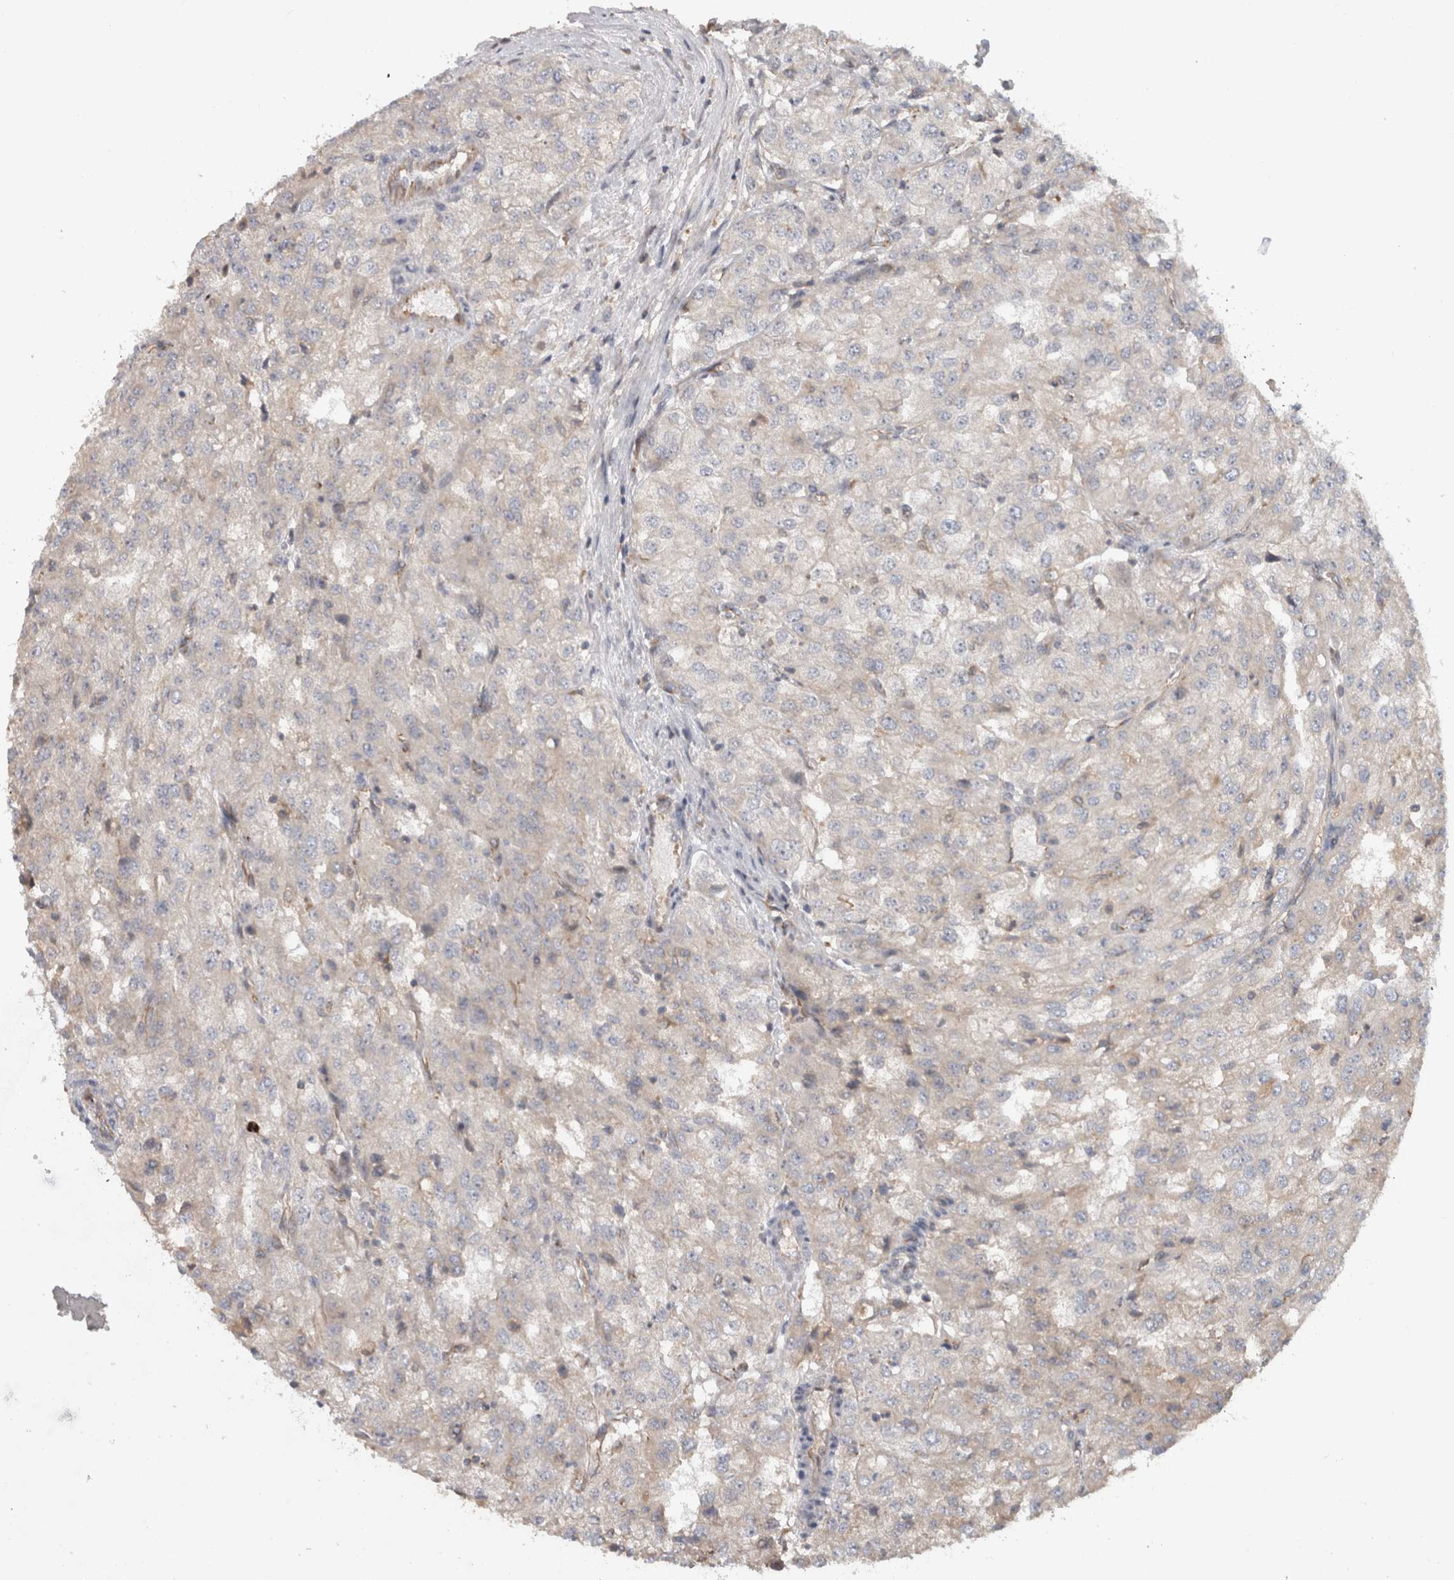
{"staining": {"intensity": "negative", "quantity": "none", "location": "none"}, "tissue": "renal cancer", "cell_type": "Tumor cells", "image_type": "cancer", "snomed": [{"axis": "morphology", "description": "Adenocarcinoma, NOS"}, {"axis": "topography", "description": "Kidney"}], "caption": "Immunohistochemistry (IHC) photomicrograph of renal cancer stained for a protein (brown), which demonstrates no expression in tumor cells.", "gene": "TARBP1", "patient": {"sex": "female", "age": 54}}